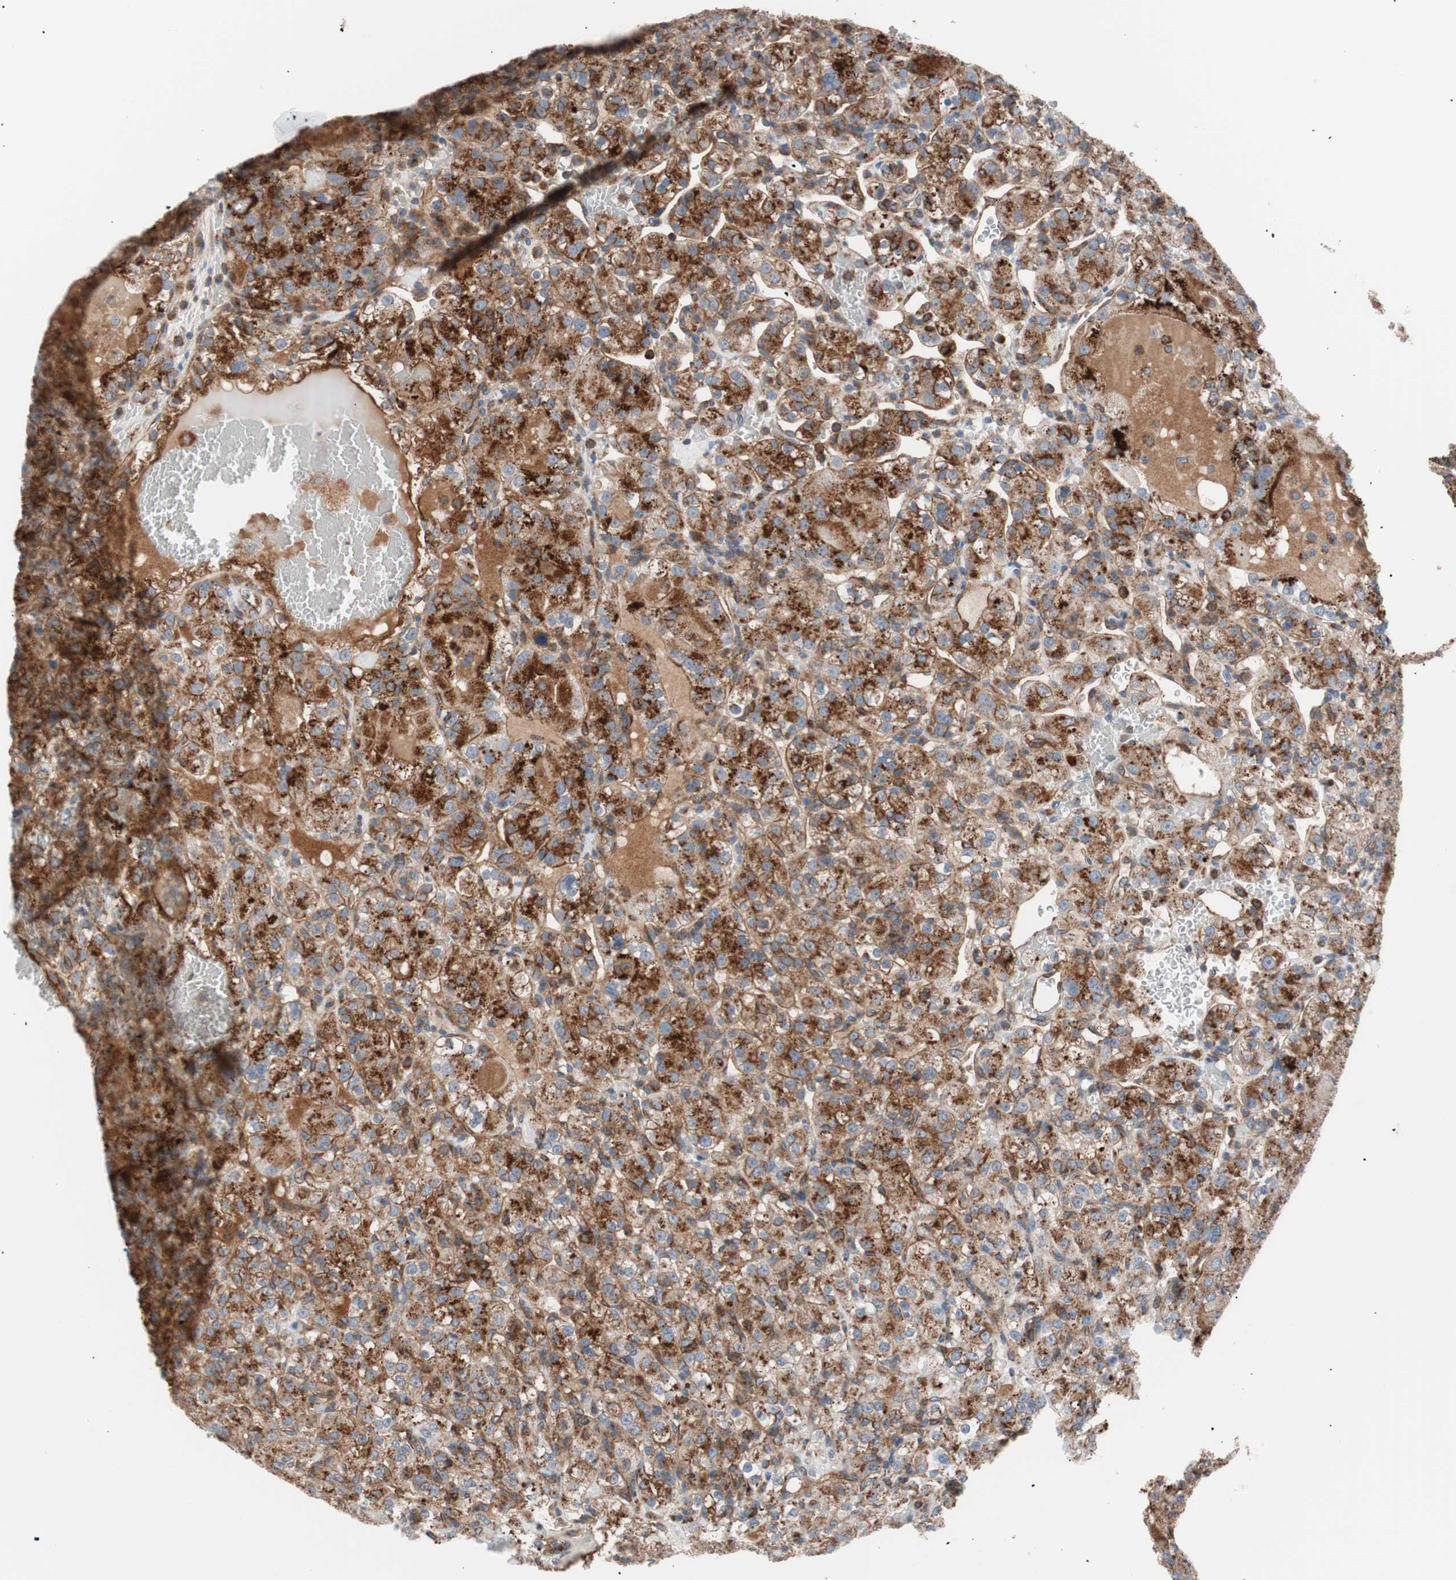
{"staining": {"intensity": "strong", "quantity": ">75%", "location": "cytoplasmic/membranous"}, "tissue": "renal cancer", "cell_type": "Tumor cells", "image_type": "cancer", "snomed": [{"axis": "morphology", "description": "Normal tissue, NOS"}, {"axis": "morphology", "description": "Adenocarcinoma, NOS"}, {"axis": "topography", "description": "Kidney"}], "caption": "A high amount of strong cytoplasmic/membranous positivity is present in about >75% of tumor cells in adenocarcinoma (renal) tissue. (brown staining indicates protein expression, while blue staining denotes nuclei).", "gene": "FLOT2", "patient": {"sex": "male", "age": 61}}